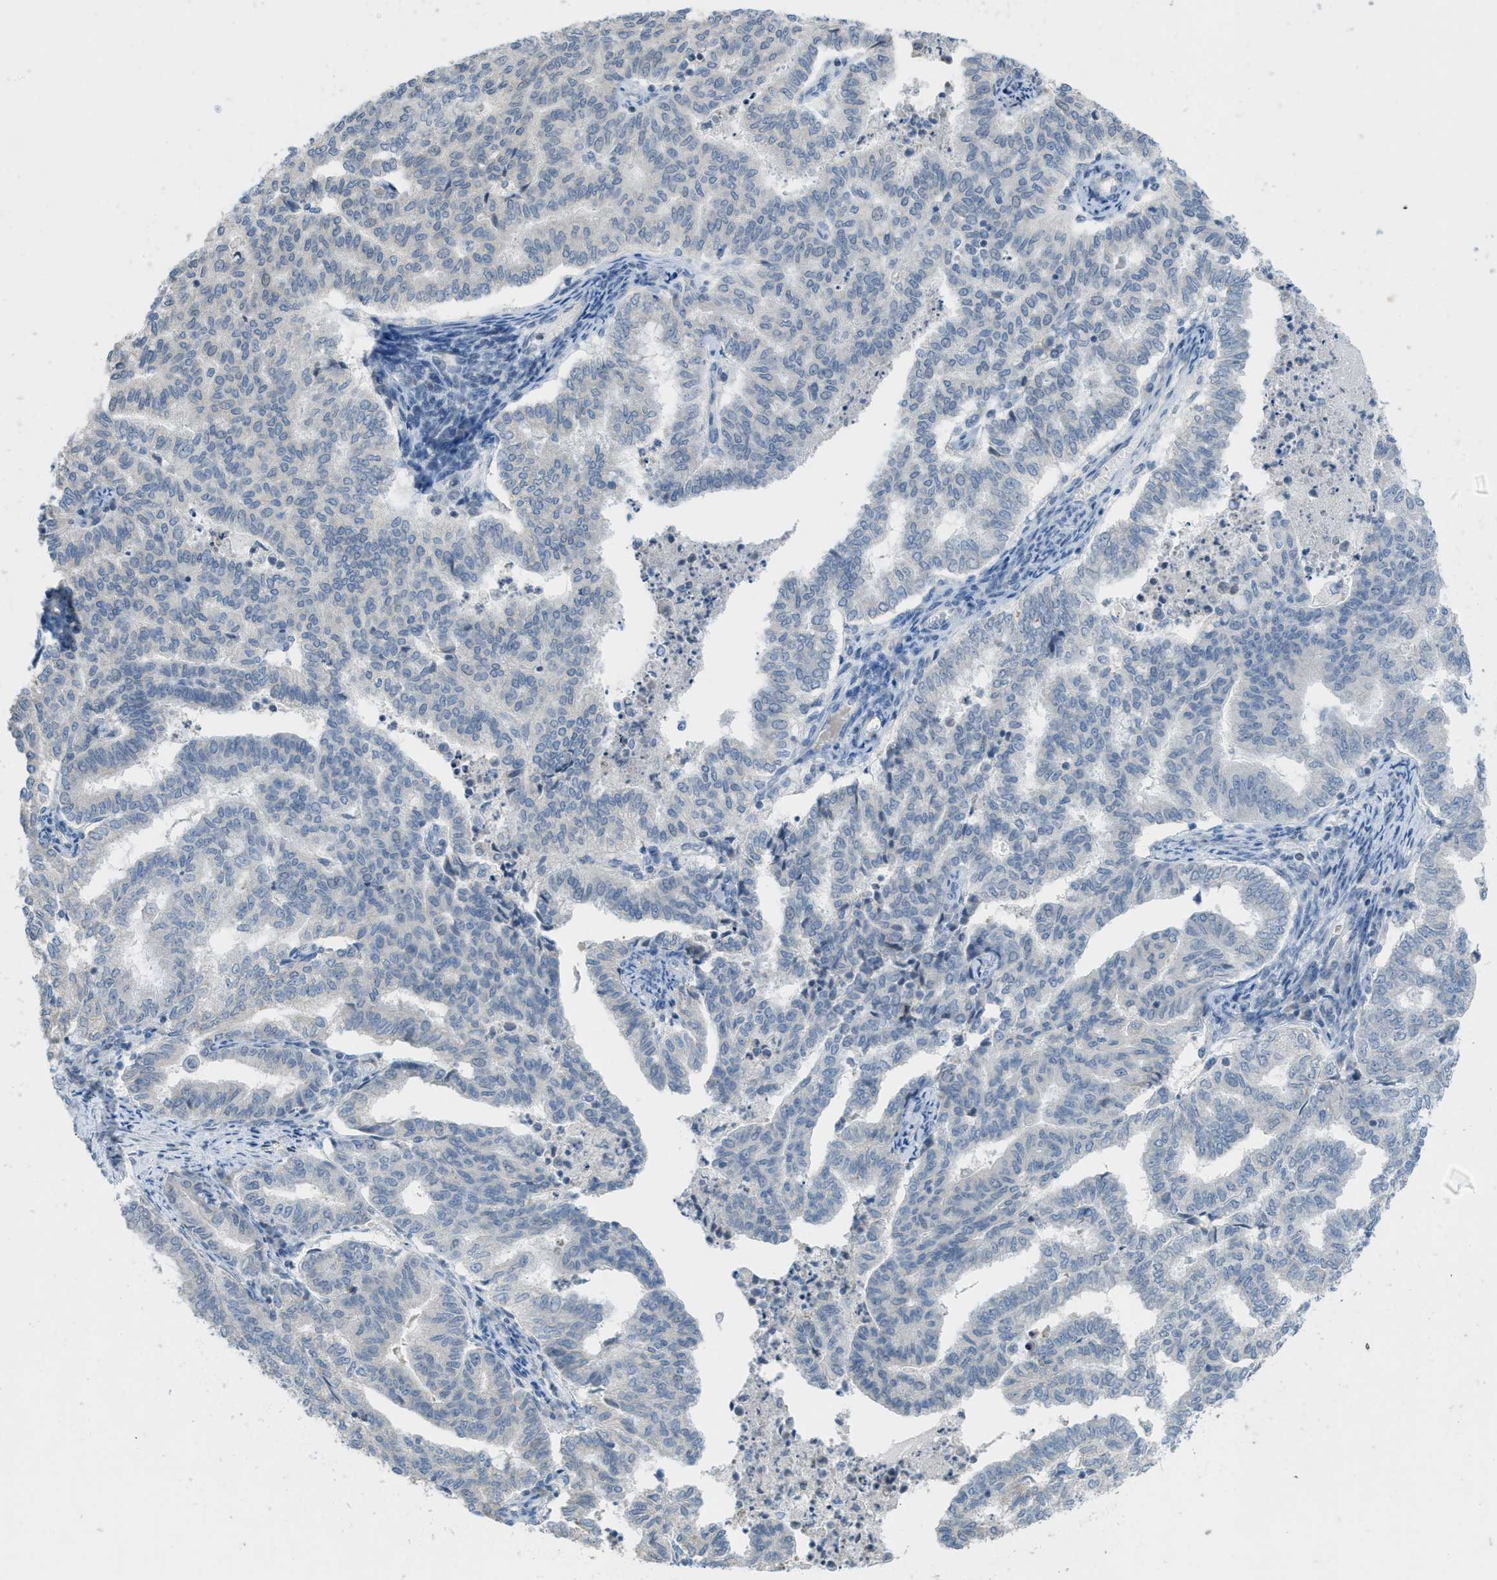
{"staining": {"intensity": "negative", "quantity": "none", "location": "none"}, "tissue": "endometrial cancer", "cell_type": "Tumor cells", "image_type": "cancer", "snomed": [{"axis": "morphology", "description": "Adenocarcinoma, NOS"}, {"axis": "topography", "description": "Endometrium"}], "caption": "Immunohistochemical staining of adenocarcinoma (endometrial) reveals no significant positivity in tumor cells.", "gene": "TXNDC2", "patient": {"sex": "female", "age": 79}}